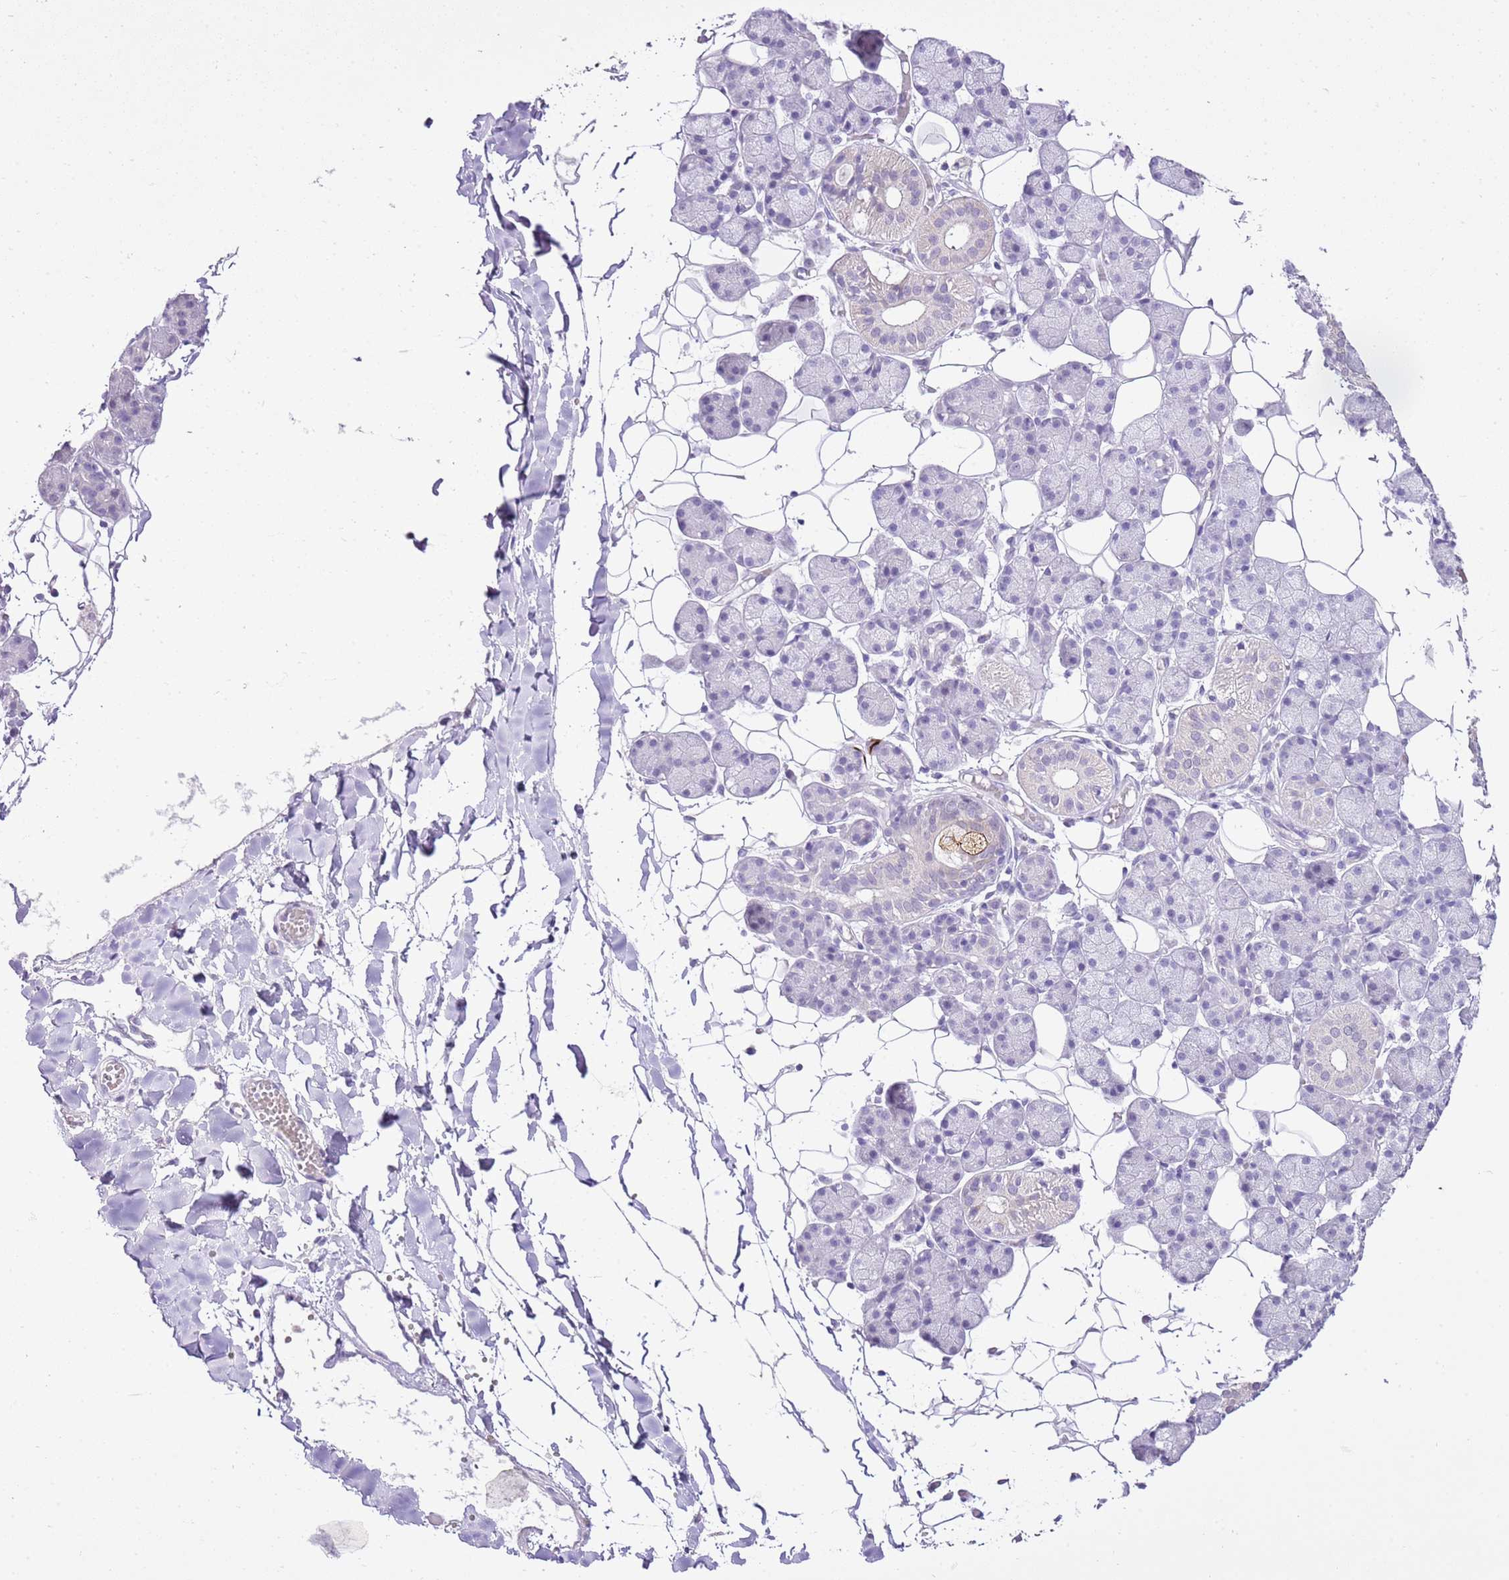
{"staining": {"intensity": "negative", "quantity": "none", "location": "none"}, "tissue": "salivary gland", "cell_type": "Glandular cells", "image_type": "normal", "snomed": [{"axis": "morphology", "description": "Normal tissue, NOS"}, {"axis": "topography", "description": "Salivary gland"}], "caption": "DAB (3,3'-diaminobenzidine) immunohistochemical staining of benign salivary gland exhibits no significant positivity in glandular cells.", "gene": "XPO7", "patient": {"sex": "female", "age": 33}}